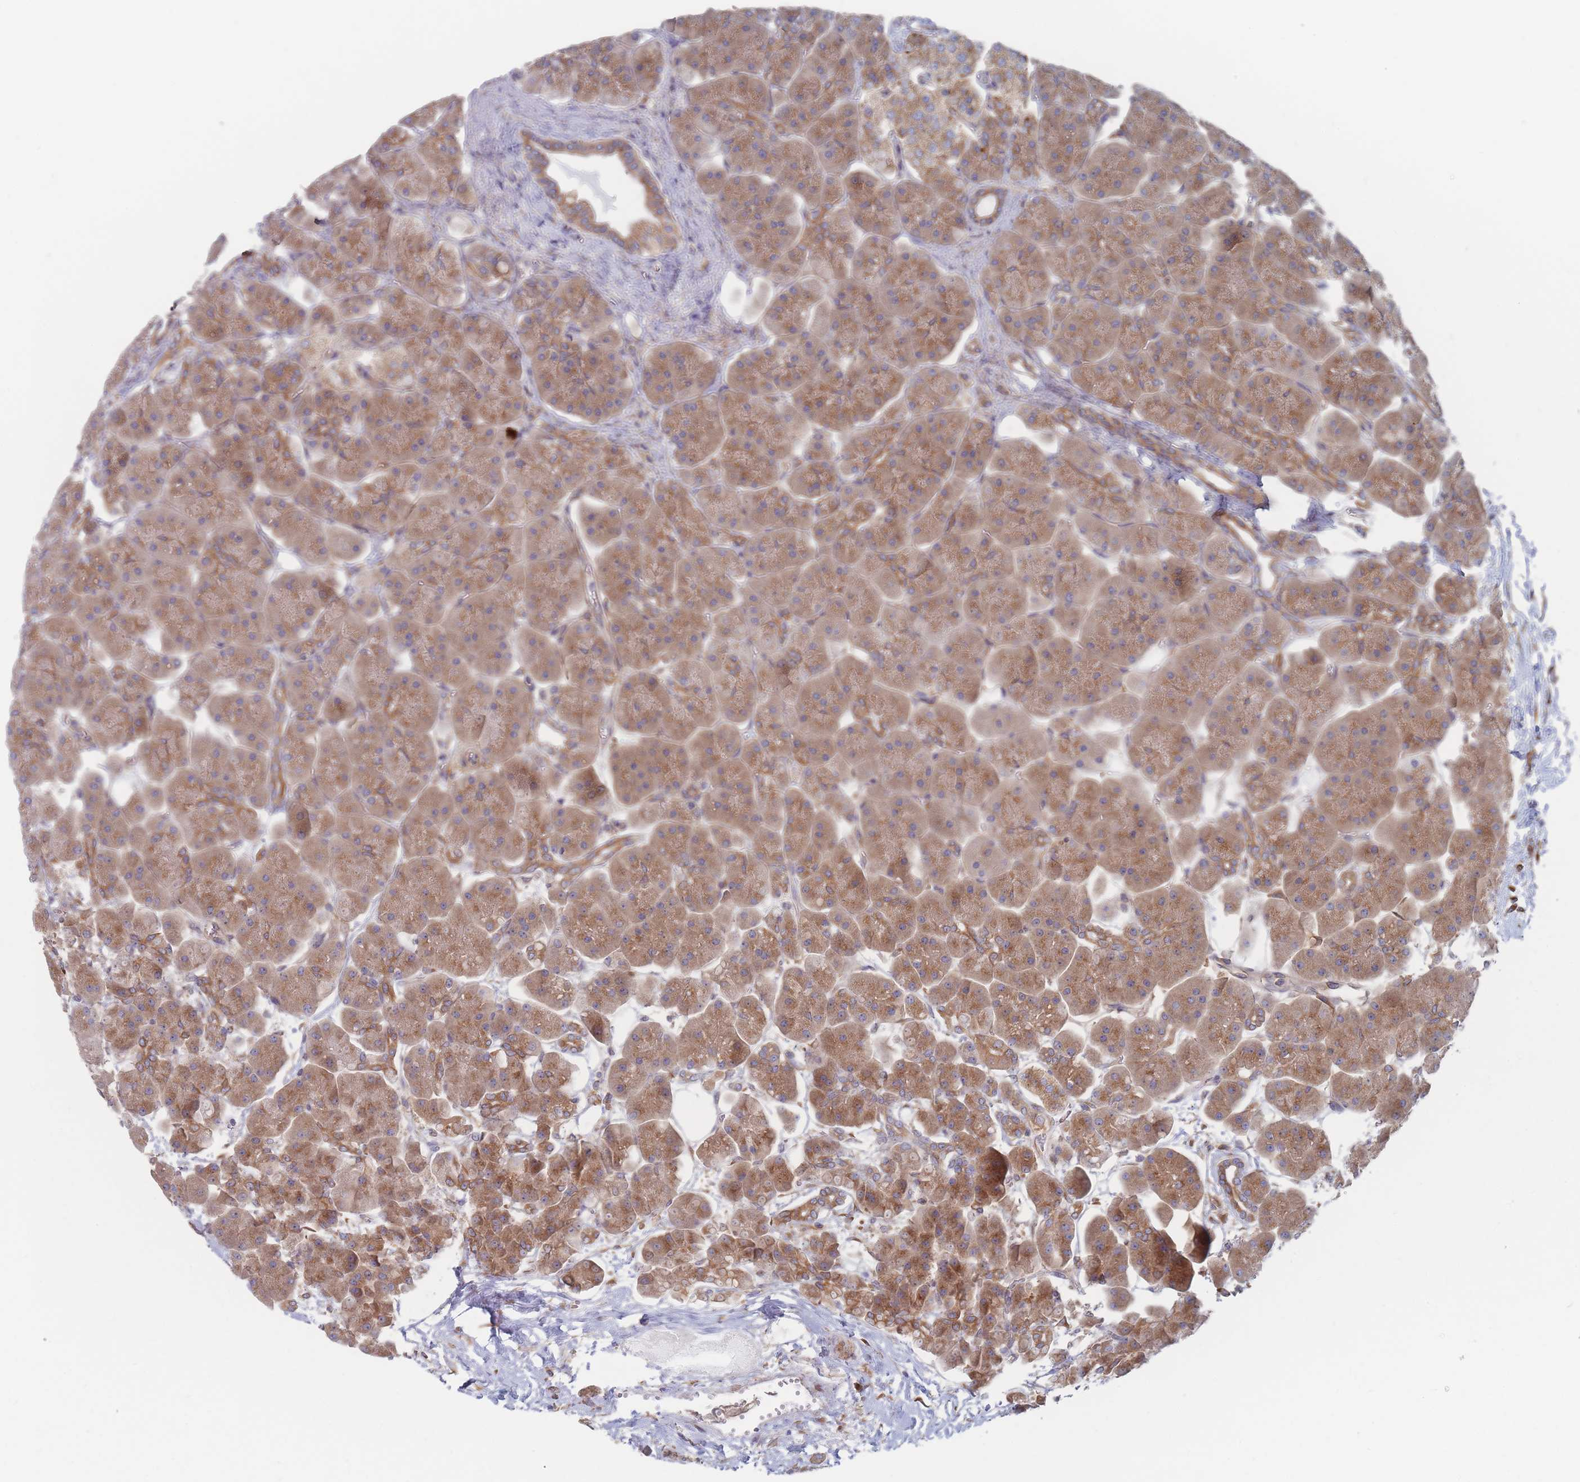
{"staining": {"intensity": "moderate", "quantity": ">75%", "location": "cytoplasmic/membranous"}, "tissue": "pancreas", "cell_type": "Exocrine glandular cells", "image_type": "normal", "snomed": [{"axis": "morphology", "description": "Normal tissue, NOS"}, {"axis": "topography", "description": "Pancreas"}], "caption": "Immunohistochemistry of normal pancreas shows medium levels of moderate cytoplasmic/membranous staining in about >75% of exocrine glandular cells. The staining was performed using DAB (3,3'-diaminobenzidine) to visualize the protein expression in brown, while the nuclei were stained in blue with hematoxylin (Magnification: 20x).", "gene": "KDSR", "patient": {"sex": "male", "age": 66}}